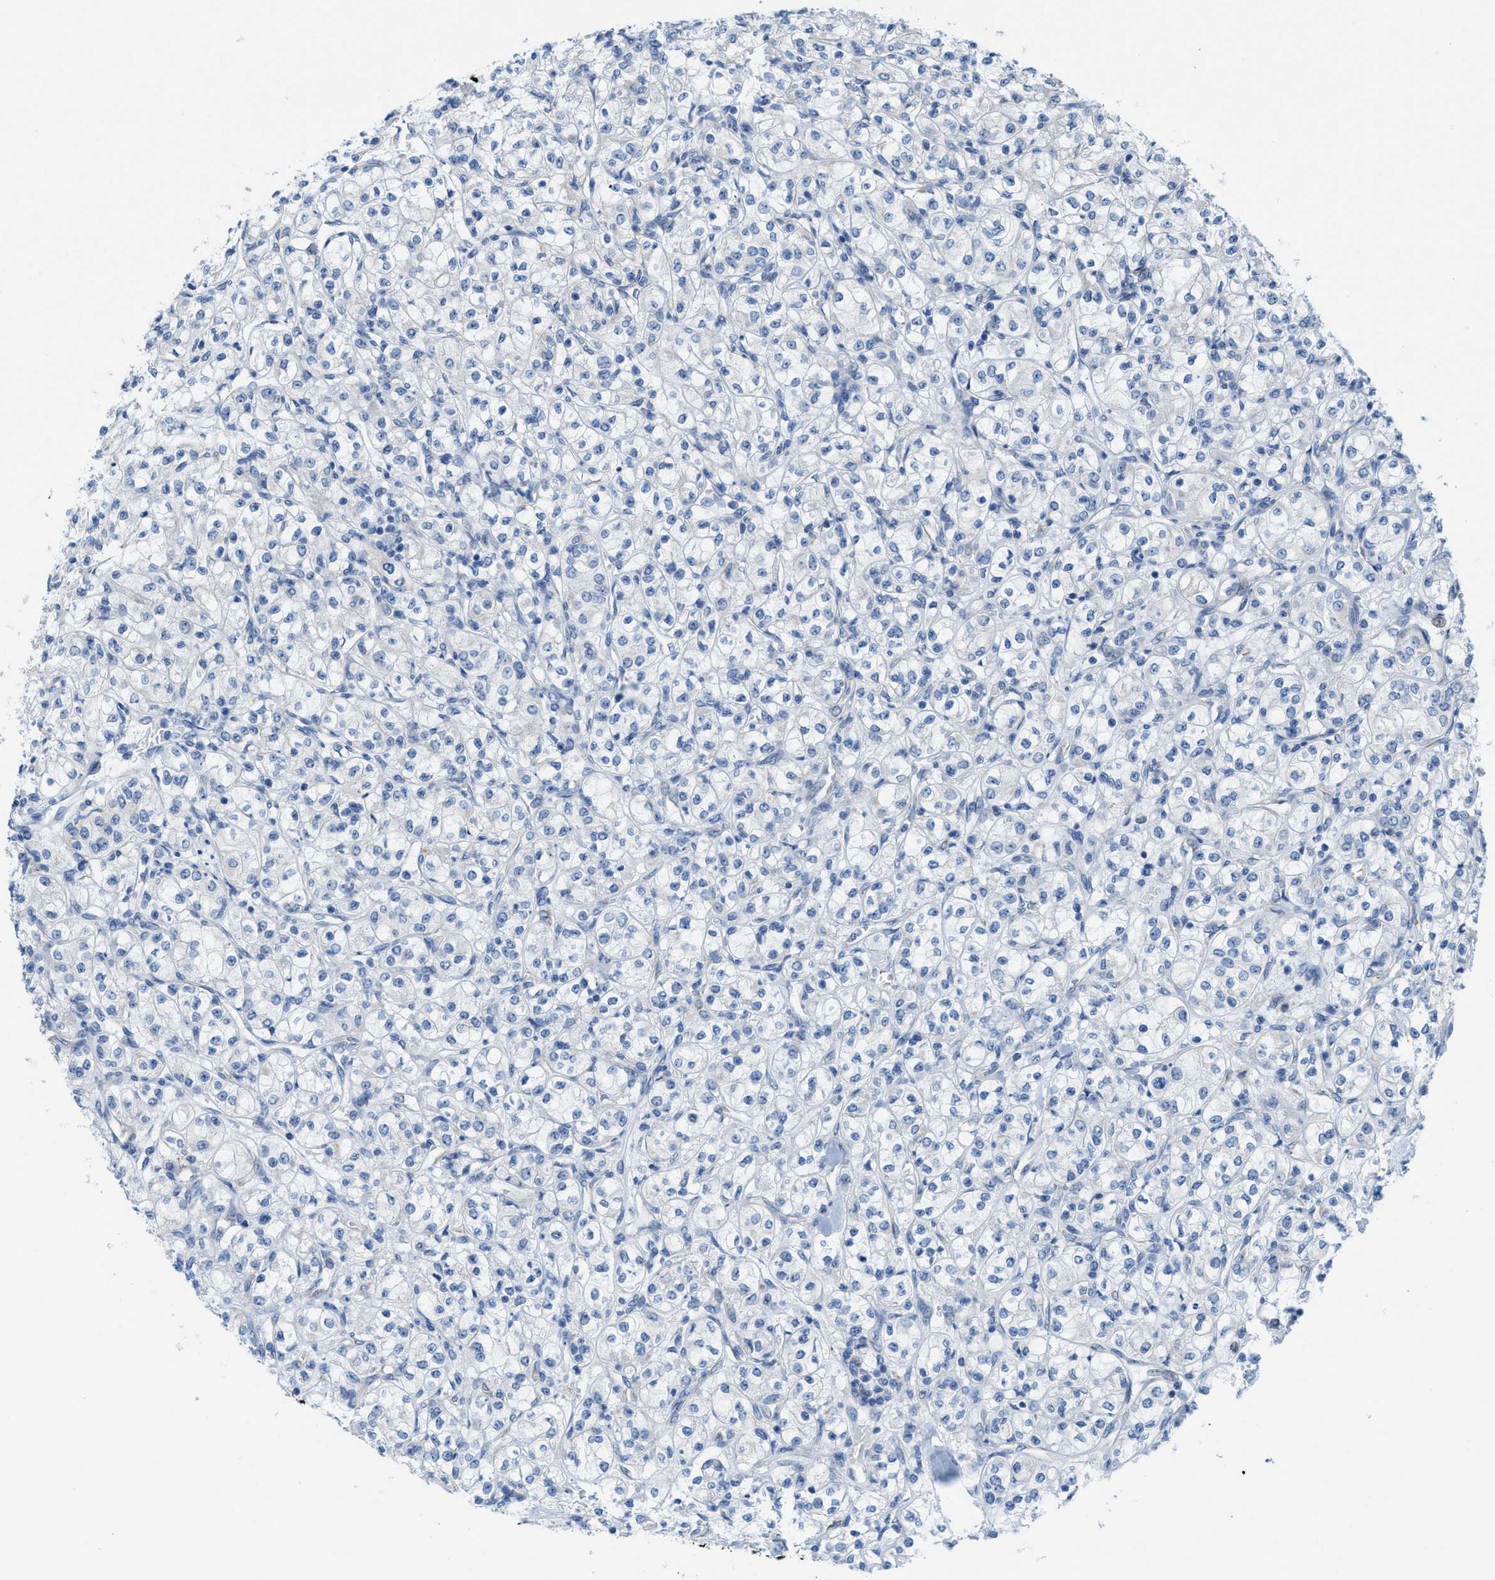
{"staining": {"intensity": "negative", "quantity": "none", "location": "none"}, "tissue": "renal cancer", "cell_type": "Tumor cells", "image_type": "cancer", "snomed": [{"axis": "morphology", "description": "Adenocarcinoma, NOS"}, {"axis": "topography", "description": "Kidney"}], "caption": "A high-resolution image shows immunohistochemistry staining of adenocarcinoma (renal), which reveals no significant staining in tumor cells.", "gene": "KIFC3", "patient": {"sex": "male", "age": 77}}